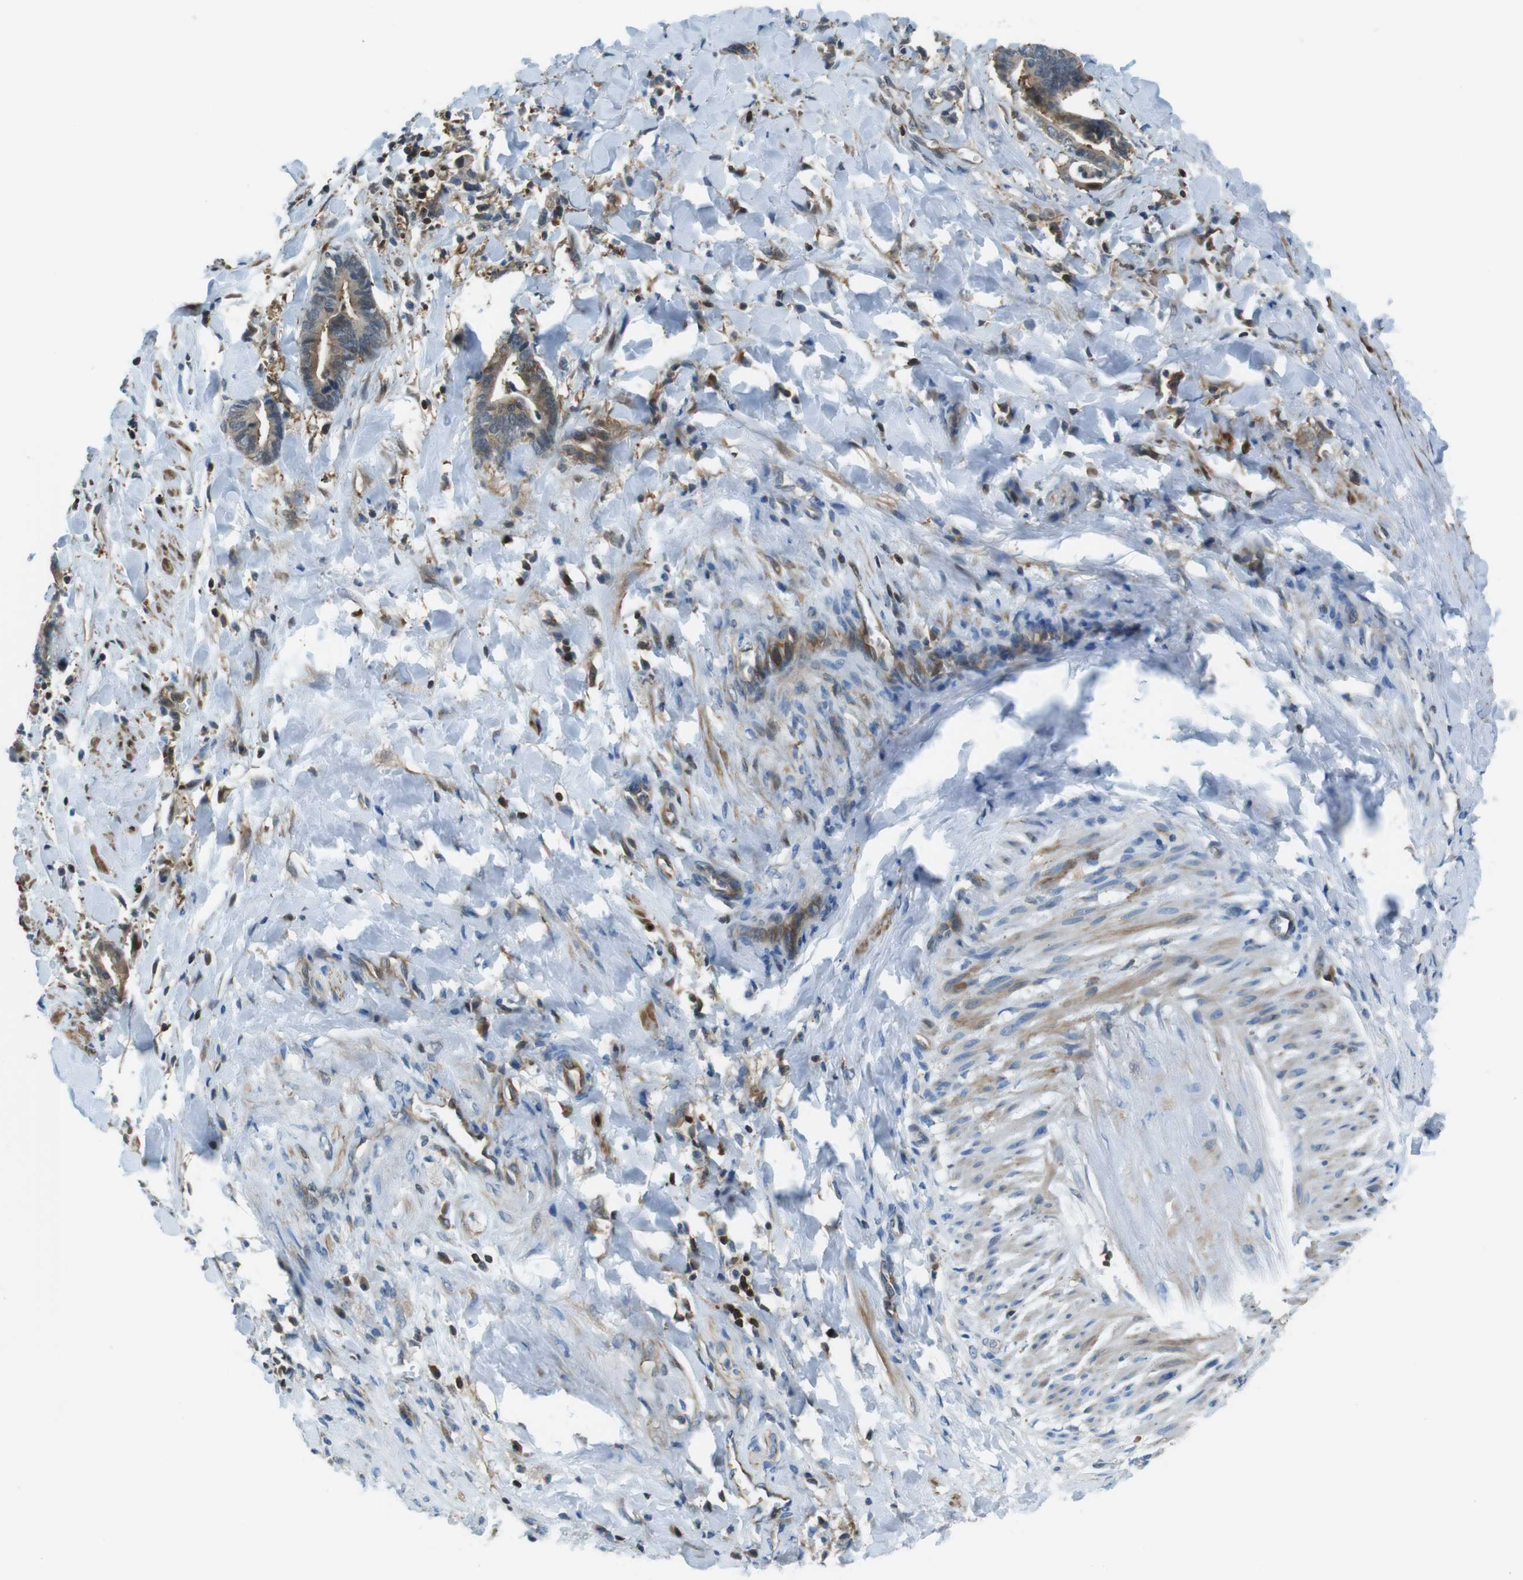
{"staining": {"intensity": "weak", "quantity": ">75%", "location": "cytoplasmic/membranous"}, "tissue": "cervical cancer", "cell_type": "Tumor cells", "image_type": "cancer", "snomed": [{"axis": "morphology", "description": "Adenocarcinoma, NOS"}, {"axis": "topography", "description": "Cervix"}], "caption": "A brown stain labels weak cytoplasmic/membranous staining of a protein in cervical adenocarcinoma tumor cells. (DAB IHC, brown staining for protein, blue staining for nuclei).", "gene": "TES", "patient": {"sex": "female", "age": 44}}